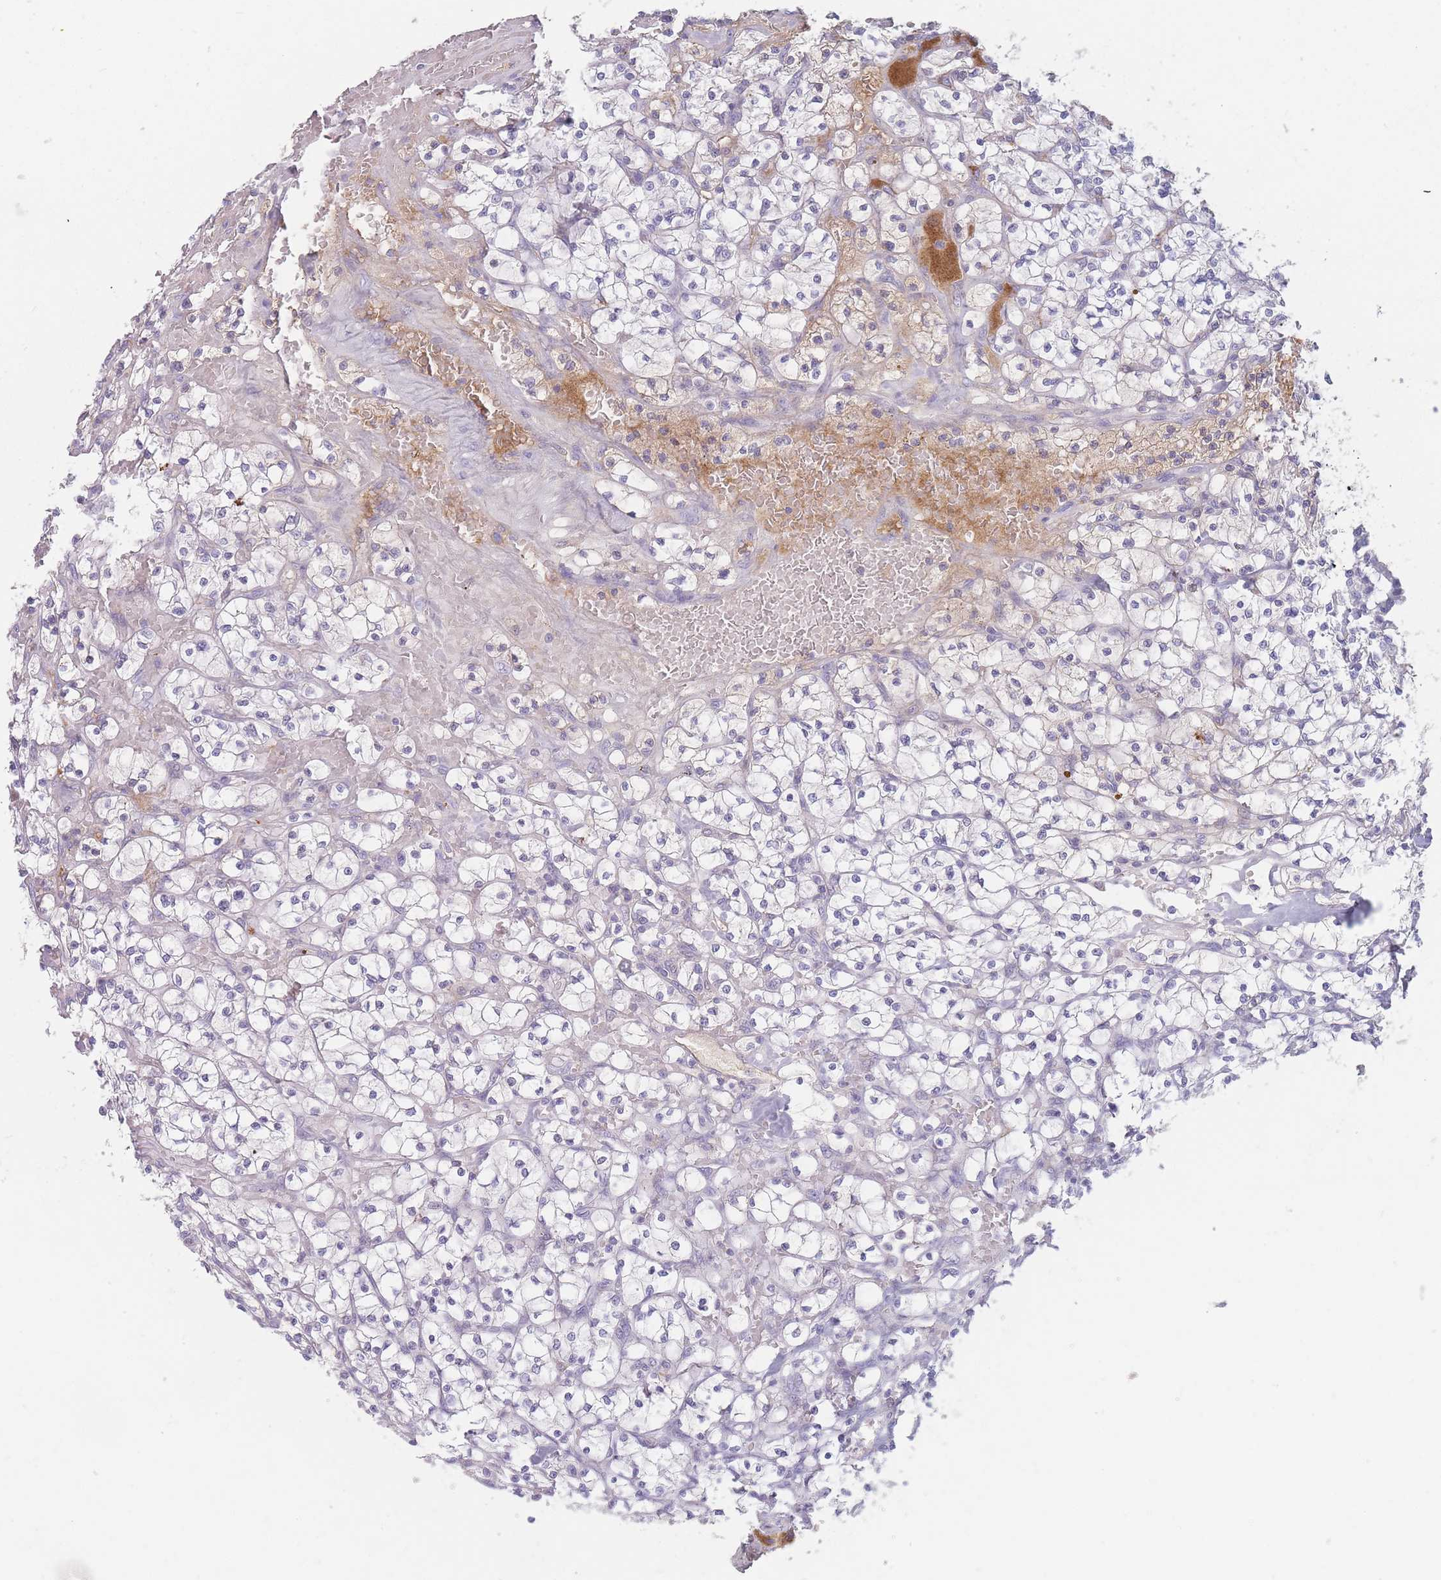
{"staining": {"intensity": "negative", "quantity": "none", "location": "none"}, "tissue": "renal cancer", "cell_type": "Tumor cells", "image_type": "cancer", "snomed": [{"axis": "morphology", "description": "Adenocarcinoma, NOS"}, {"axis": "topography", "description": "Kidney"}], "caption": "Tumor cells show no significant staining in adenocarcinoma (renal). (DAB (3,3'-diaminobenzidine) immunohistochemistry visualized using brightfield microscopy, high magnification).", "gene": "PRG4", "patient": {"sex": "female", "age": 64}}